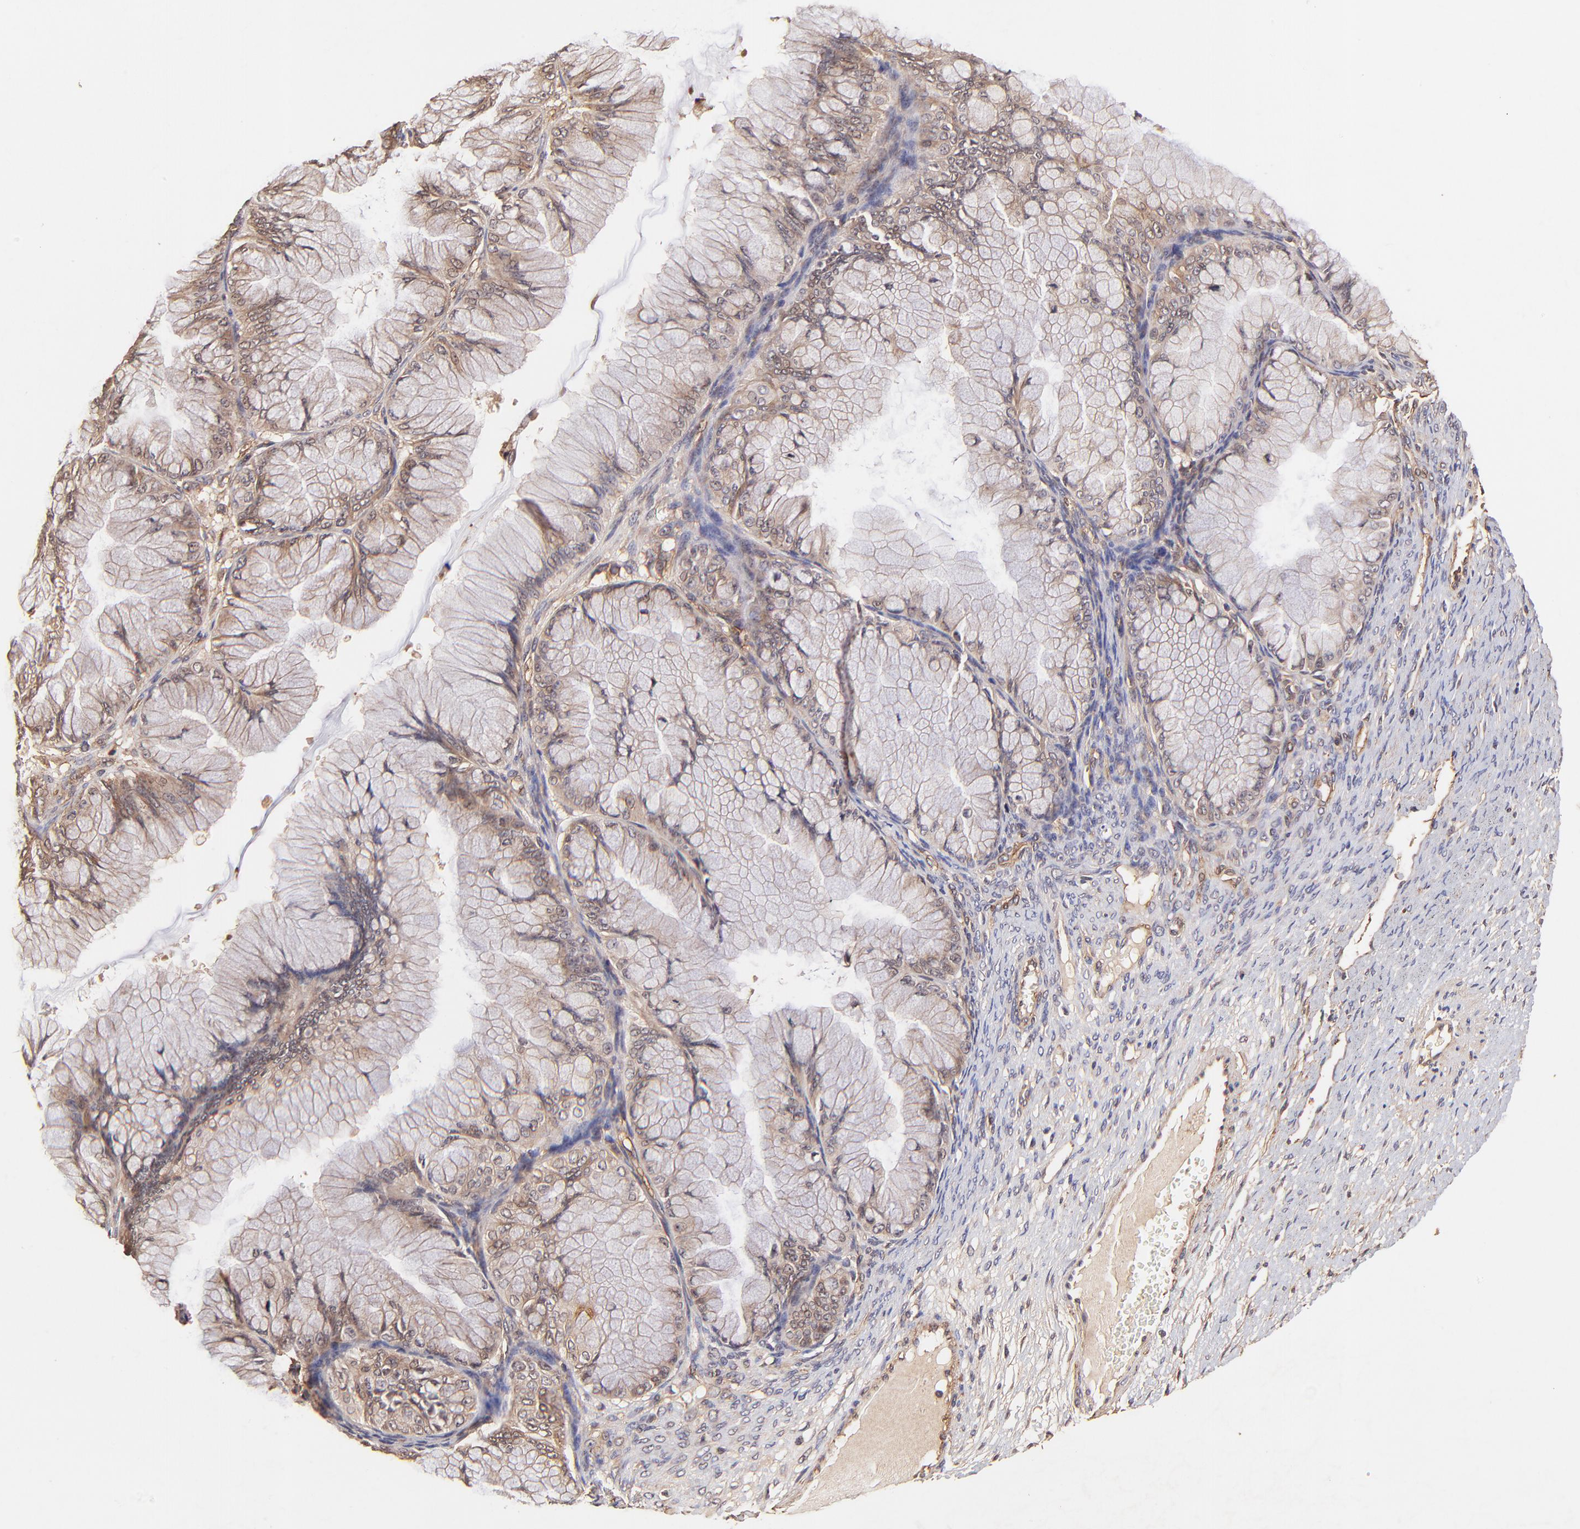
{"staining": {"intensity": "moderate", "quantity": ">75%", "location": "cytoplasmic/membranous"}, "tissue": "ovarian cancer", "cell_type": "Tumor cells", "image_type": "cancer", "snomed": [{"axis": "morphology", "description": "Cystadenocarcinoma, mucinous, NOS"}, {"axis": "topography", "description": "Ovary"}], "caption": "Ovarian cancer (mucinous cystadenocarcinoma) stained with a brown dye demonstrates moderate cytoplasmic/membranous positive expression in approximately >75% of tumor cells.", "gene": "ITGB1", "patient": {"sex": "female", "age": 63}}